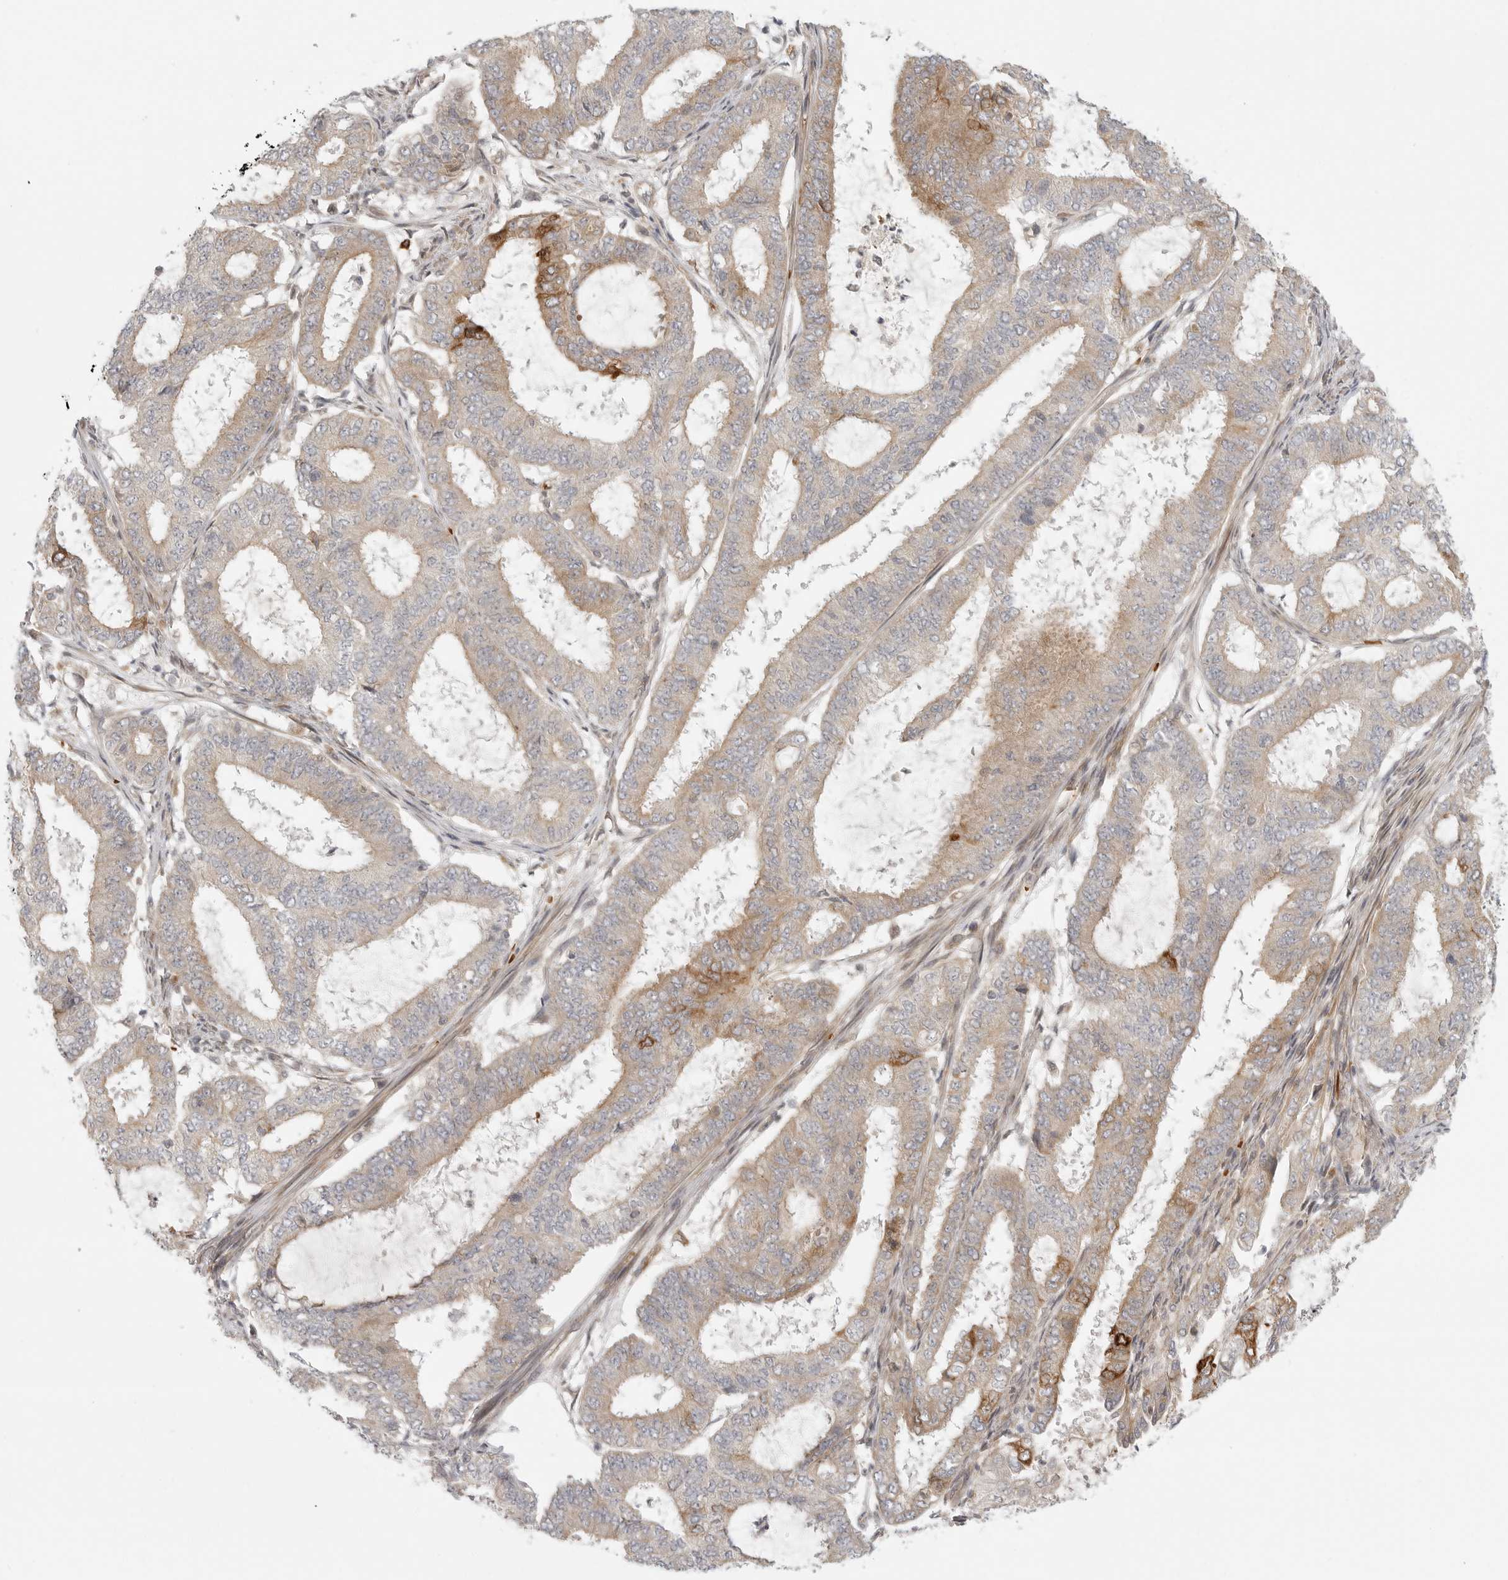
{"staining": {"intensity": "strong", "quantity": "<25%", "location": "cytoplasmic/membranous"}, "tissue": "endometrial cancer", "cell_type": "Tumor cells", "image_type": "cancer", "snomed": [{"axis": "morphology", "description": "Adenocarcinoma, NOS"}, {"axis": "topography", "description": "Endometrium"}], "caption": "Immunohistochemical staining of human endometrial cancer displays medium levels of strong cytoplasmic/membranous positivity in about <25% of tumor cells.", "gene": "CCPG1", "patient": {"sex": "female", "age": 51}}